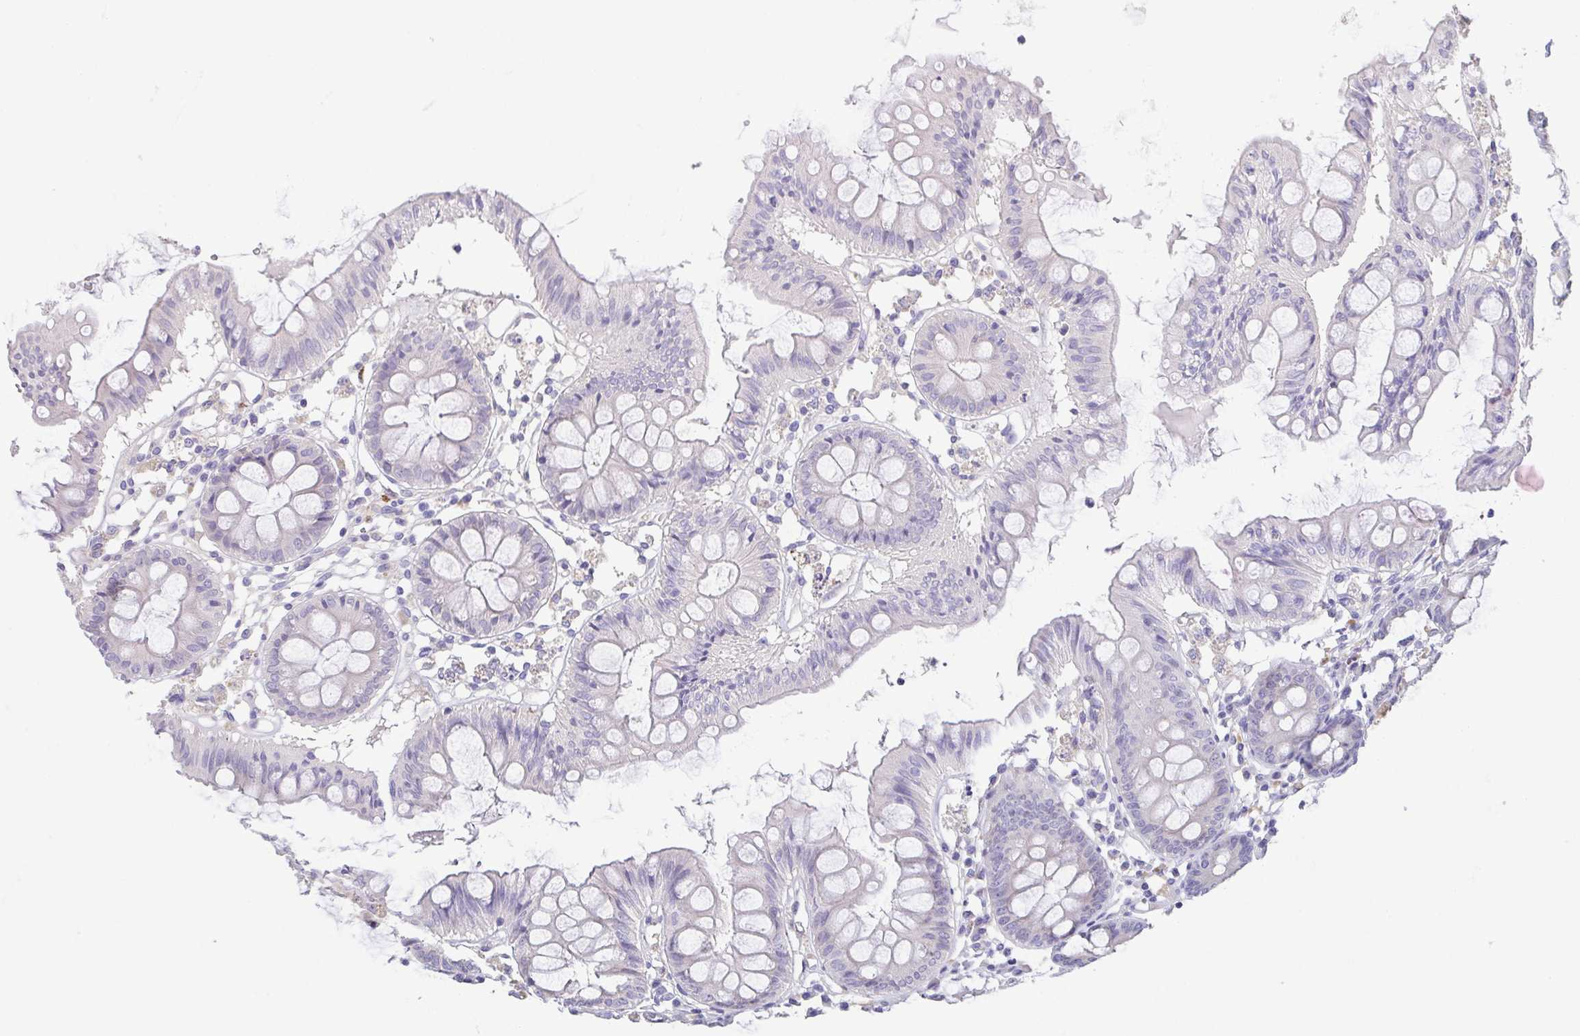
{"staining": {"intensity": "negative", "quantity": "none", "location": "none"}, "tissue": "colon", "cell_type": "Glandular cells", "image_type": "normal", "snomed": [{"axis": "morphology", "description": "Normal tissue, NOS"}, {"axis": "topography", "description": "Colon"}], "caption": "Glandular cells show no significant positivity in normal colon.", "gene": "PKDREJ", "patient": {"sex": "female", "age": 84}}